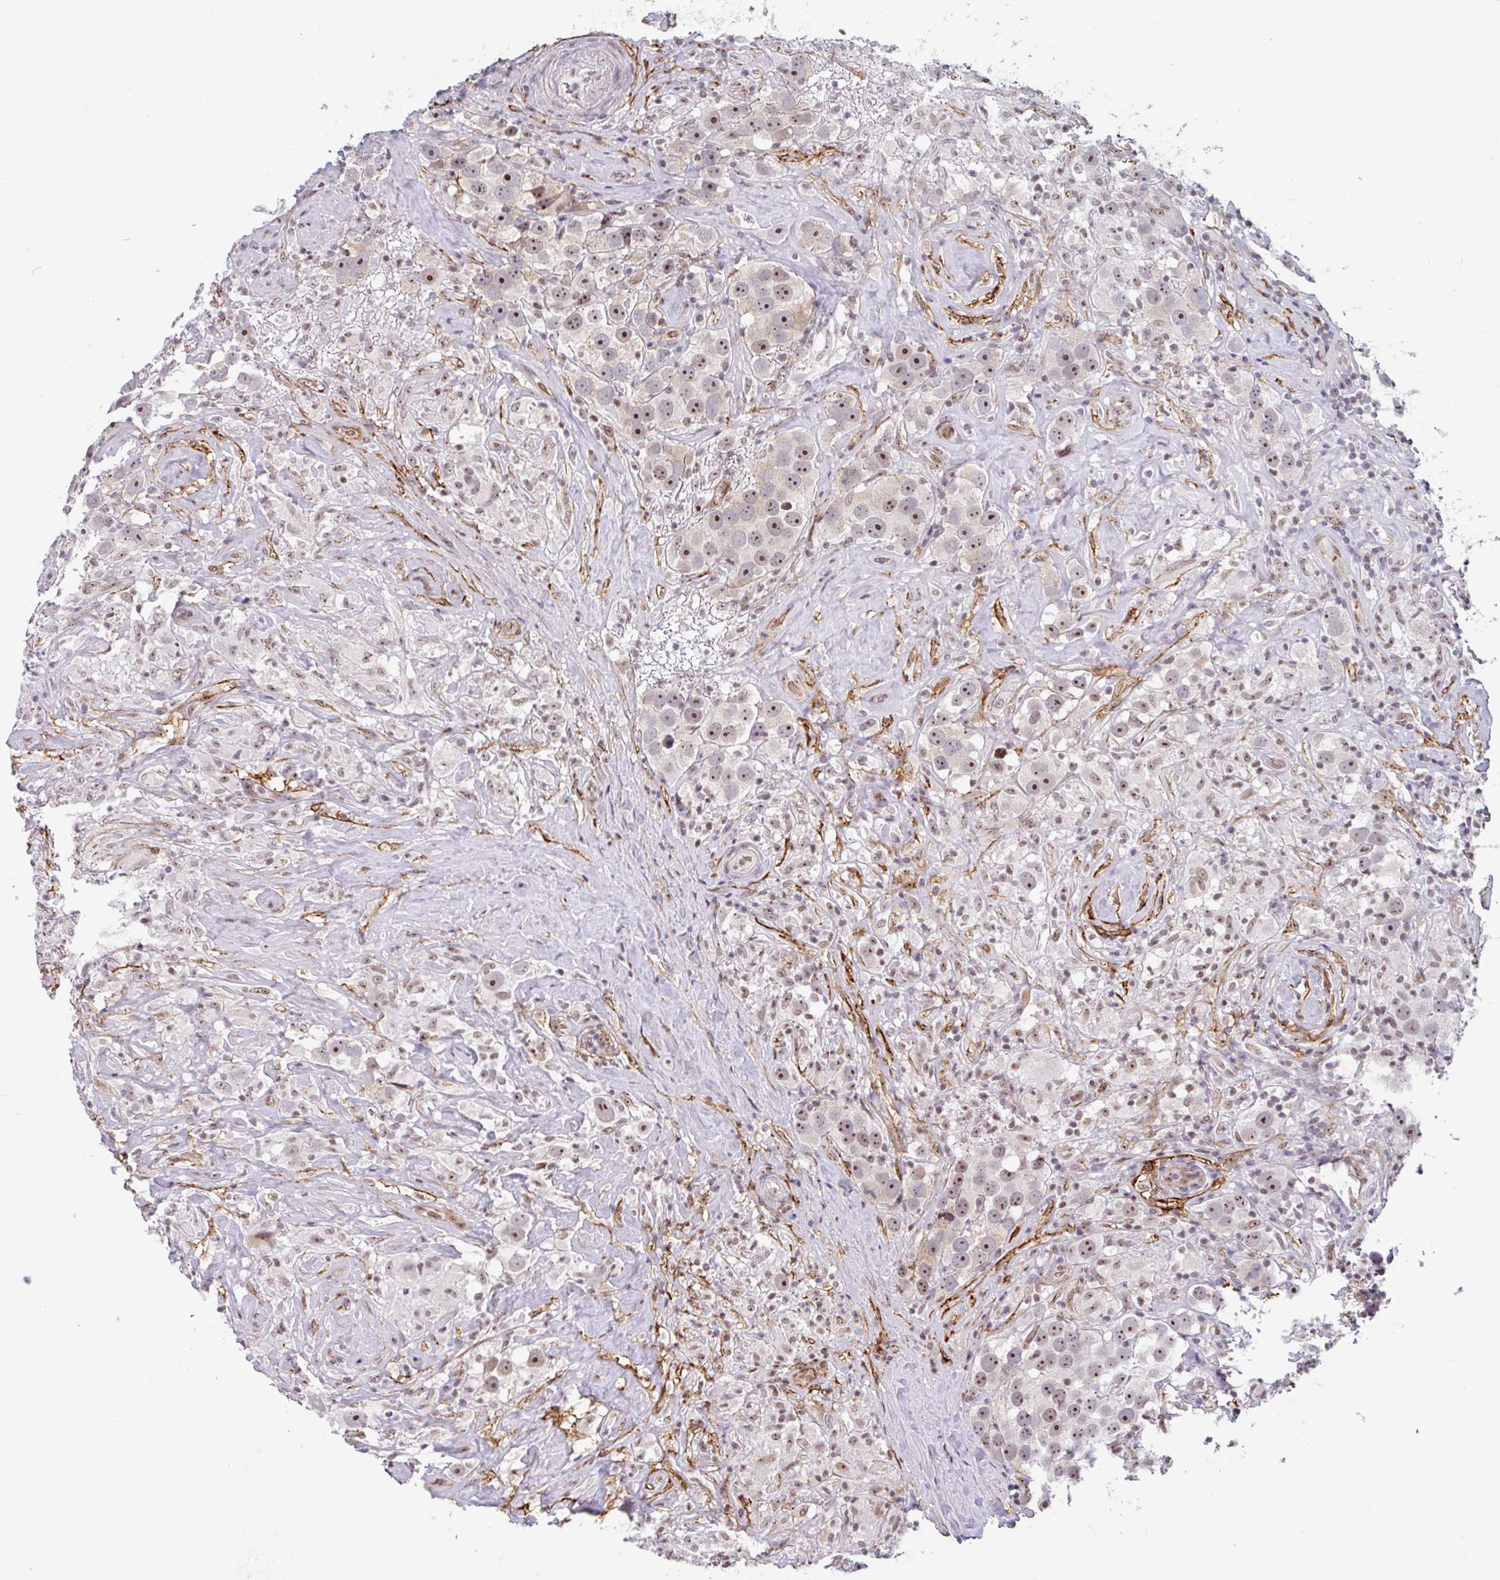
{"staining": {"intensity": "moderate", "quantity": "25%-75%", "location": "nuclear"}, "tissue": "testis cancer", "cell_type": "Tumor cells", "image_type": "cancer", "snomed": [{"axis": "morphology", "description": "Seminoma, NOS"}, {"axis": "topography", "description": "Testis"}], "caption": "This micrograph shows testis cancer stained with IHC to label a protein in brown. The nuclear of tumor cells show moderate positivity for the protein. Nuclei are counter-stained blue.", "gene": "TMEM119", "patient": {"sex": "male", "age": 49}}